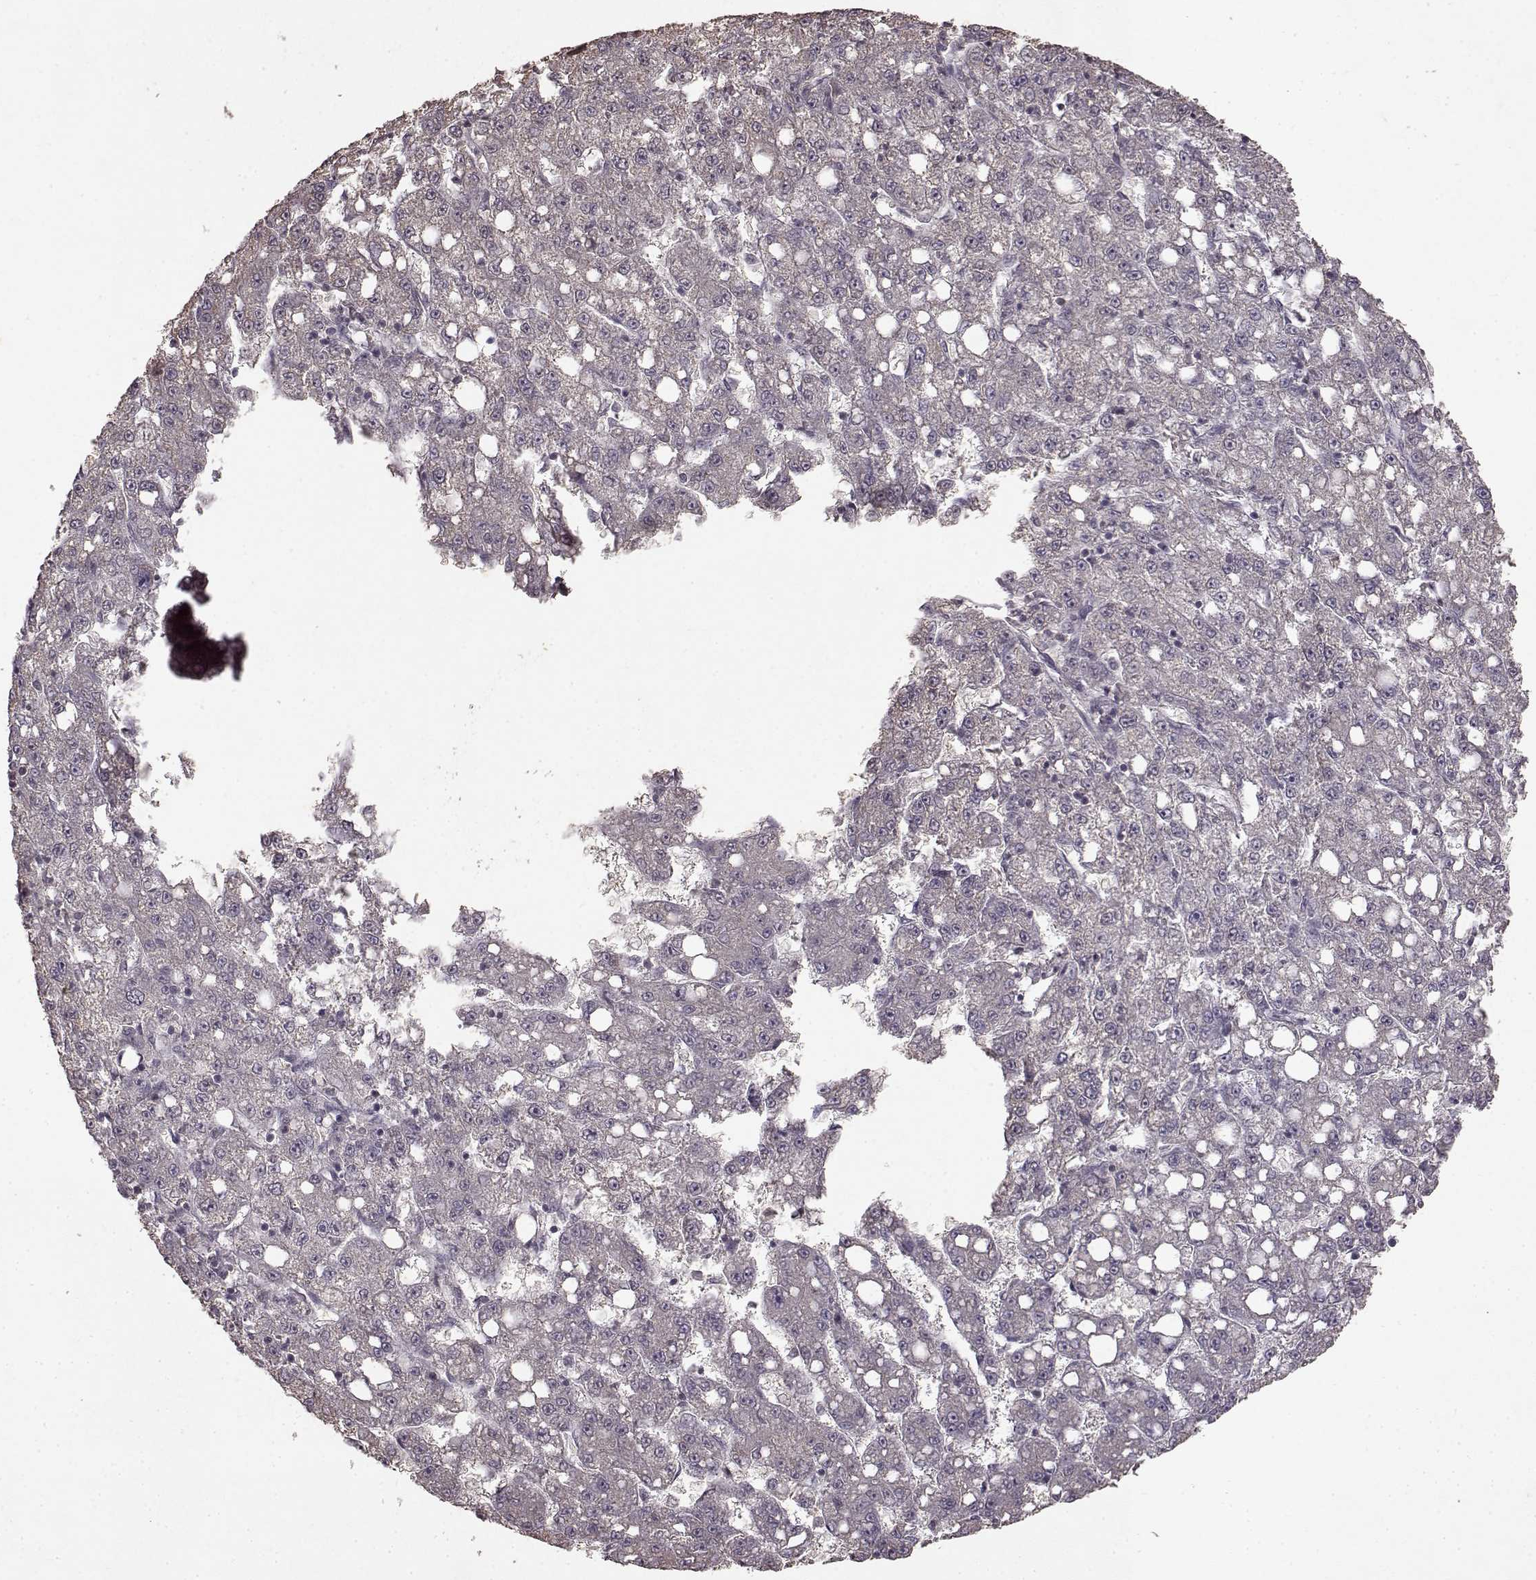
{"staining": {"intensity": "negative", "quantity": "none", "location": "none"}, "tissue": "liver cancer", "cell_type": "Tumor cells", "image_type": "cancer", "snomed": [{"axis": "morphology", "description": "Carcinoma, Hepatocellular, NOS"}, {"axis": "topography", "description": "Liver"}], "caption": "The micrograph demonstrates no significant positivity in tumor cells of liver cancer. Nuclei are stained in blue.", "gene": "LHB", "patient": {"sex": "female", "age": 65}}